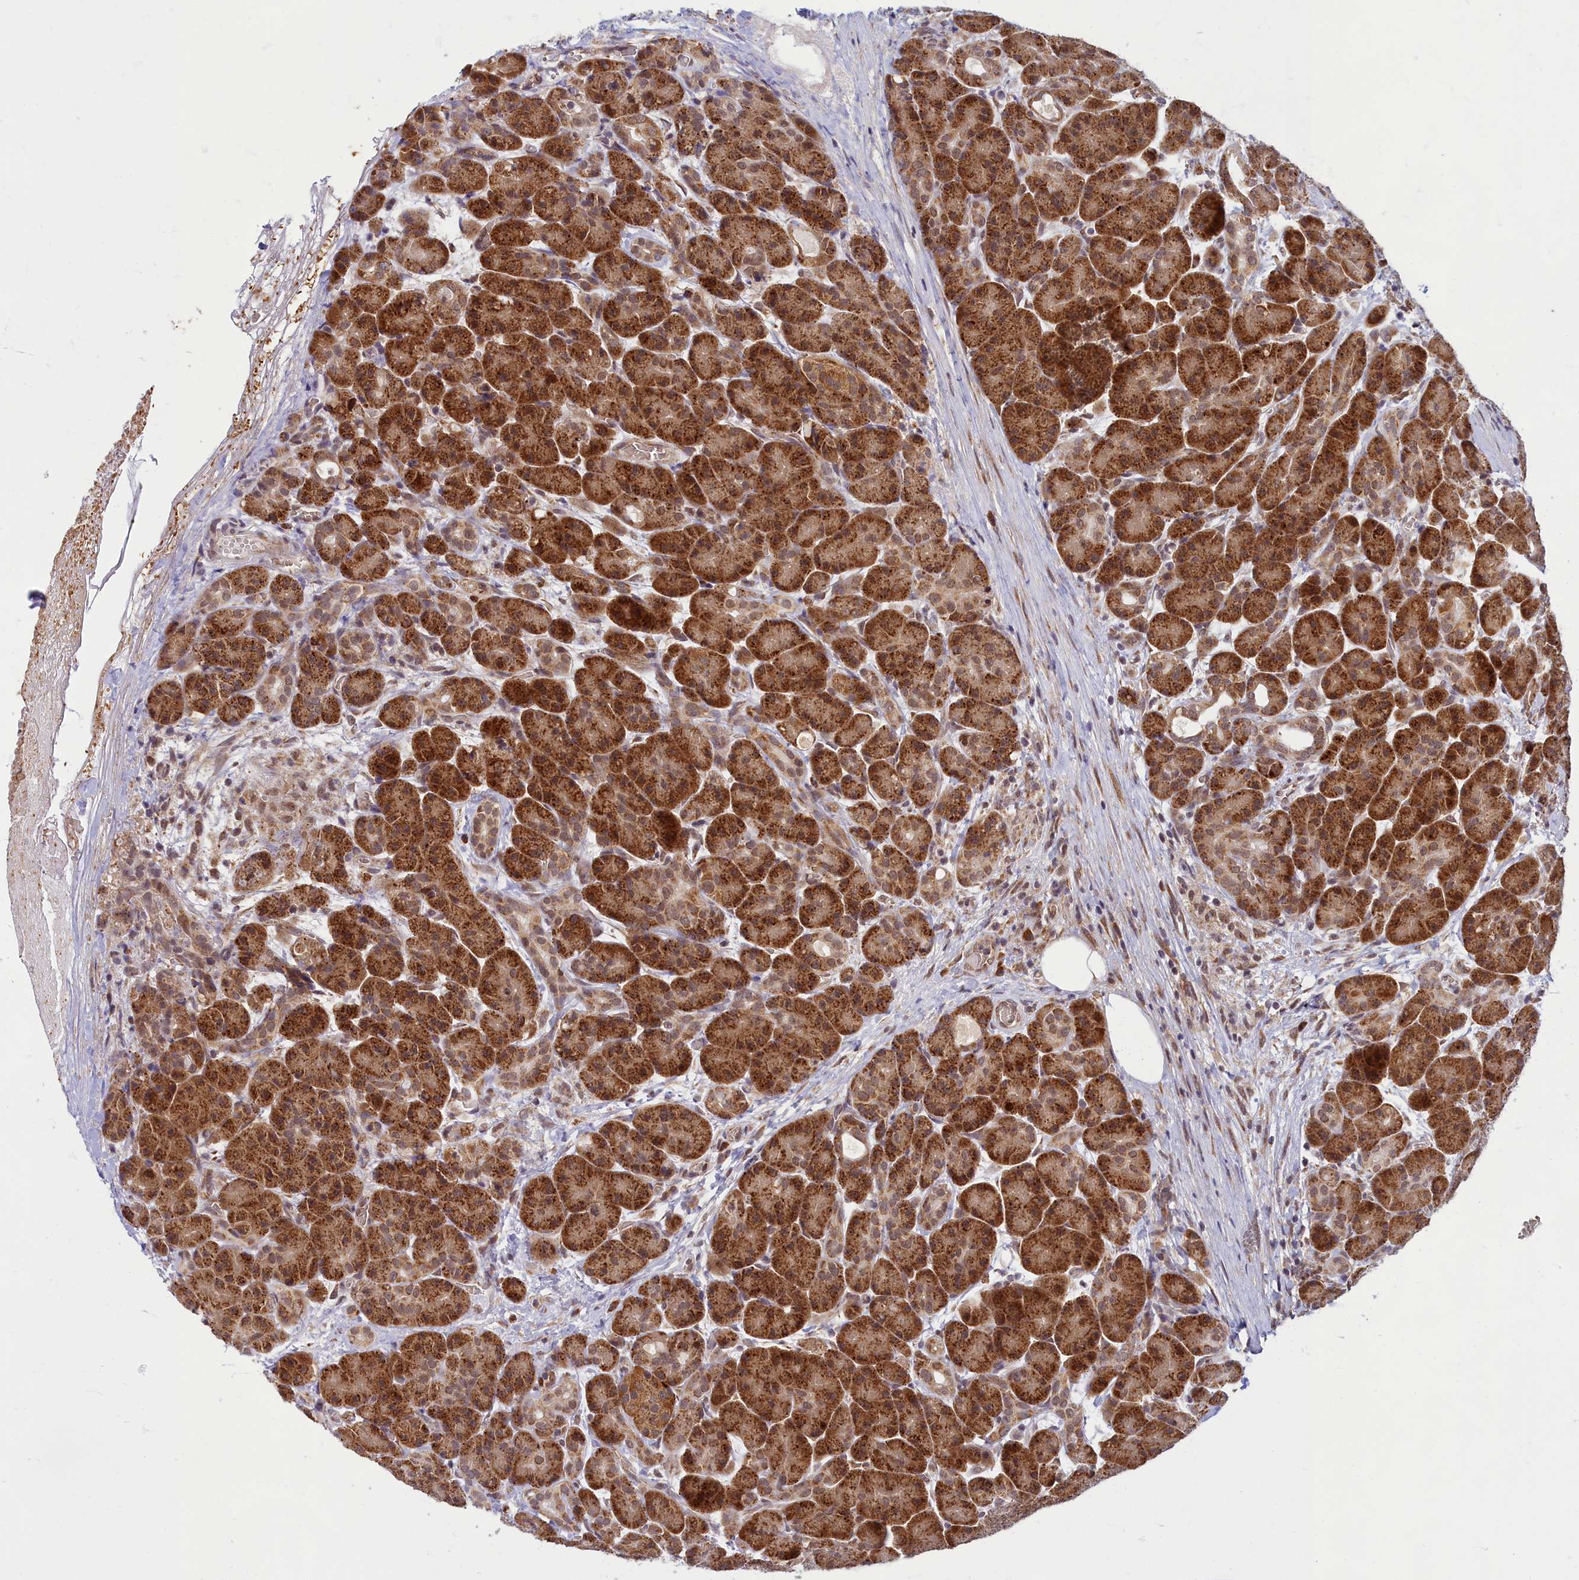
{"staining": {"intensity": "strong", "quantity": ">75%", "location": "cytoplasmic/membranous,nuclear"}, "tissue": "pancreas", "cell_type": "Exocrine glandular cells", "image_type": "normal", "snomed": [{"axis": "morphology", "description": "Normal tissue, NOS"}, {"axis": "topography", "description": "Pancreas"}], "caption": "About >75% of exocrine glandular cells in benign human pancreas reveal strong cytoplasmic/membranous,nuclear protein expression as visualized by brown immunohistochemical staining.", "gene": "EARS2", "patient": {"sex": "male", "age": 63}}